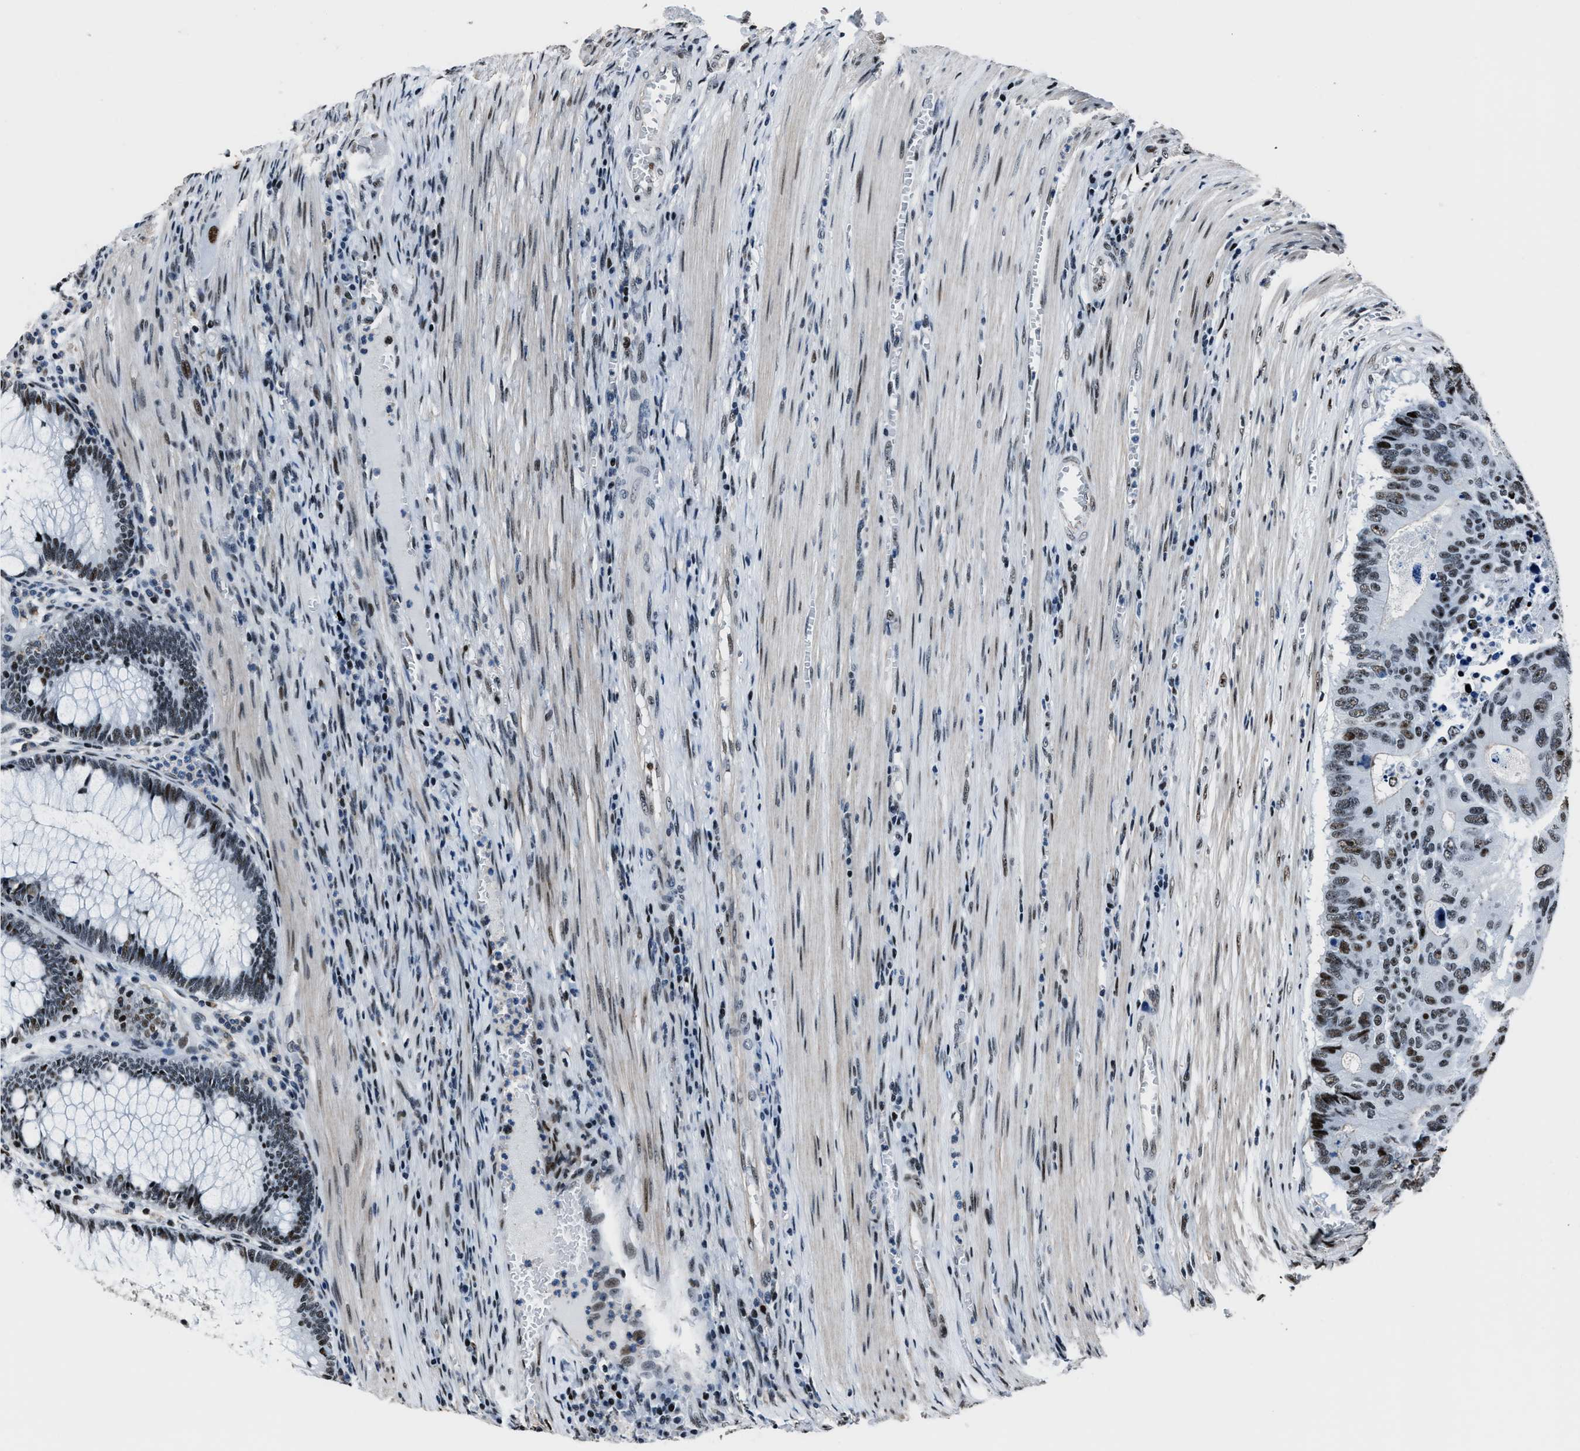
{"staining": {"intensity": "moderate", "quantity": "25%-75%", "location": "nuclear"}, "tissue": "colorectal cancer", "cell_type": "Tumor cells", "image_type": "cancer", "snomed": [{"axis": "morphology", "description": "Adenocarcinoma, NOS"}, {"axis": "topography", "description": "Colon"}], "caption": "A histopathology image of human colorectal cancer stained for a protein displays moderate nuclear brown staining in tumor cells. (DAB (3,3'-diaminobenzidine) IHC, brown staining for protein, blue staining for nuclei).", "gene": "PPIE", "patient": {"sex": "male", "age": 87}}